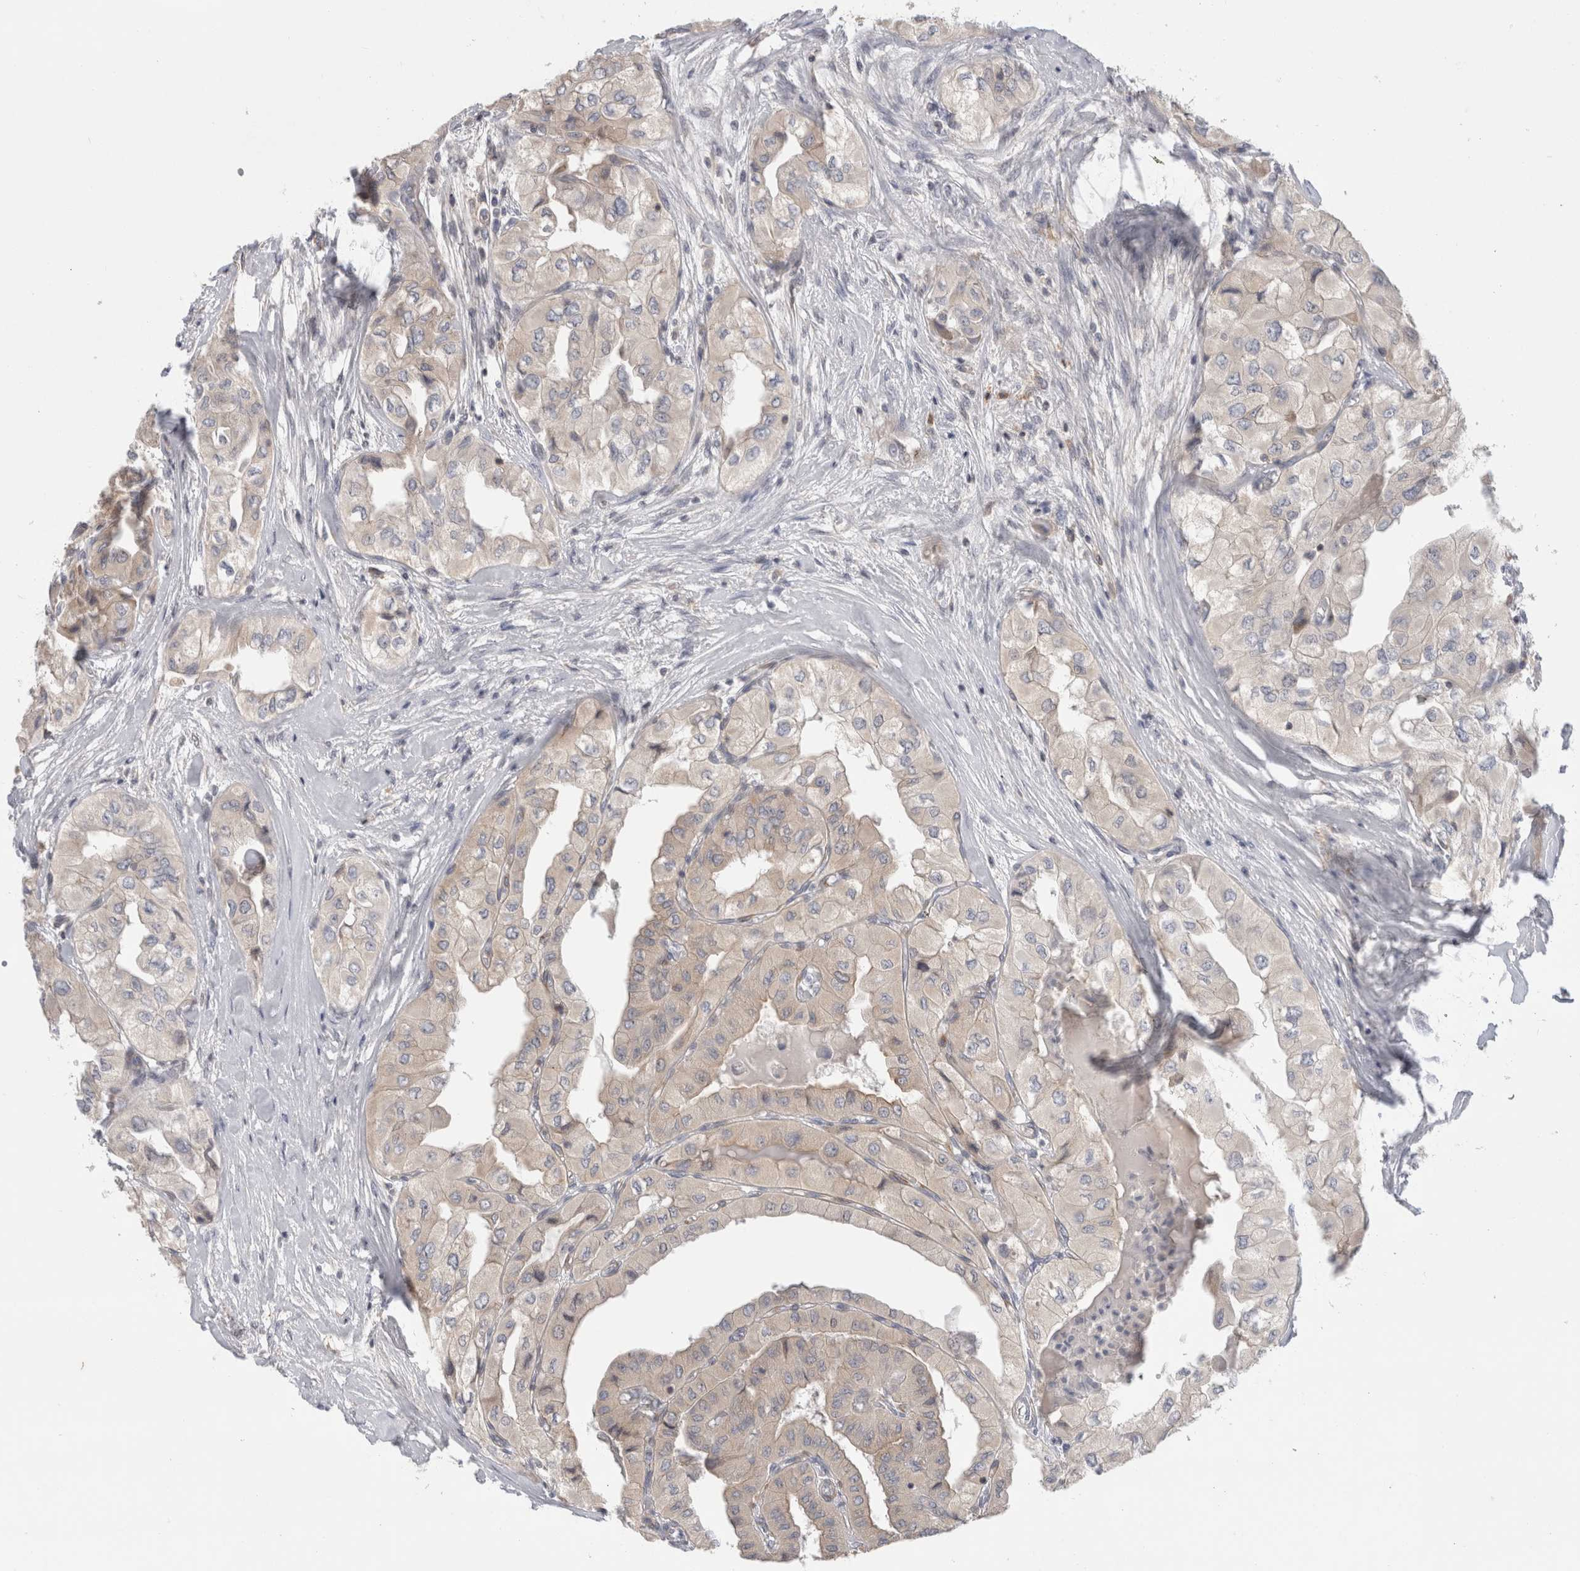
{"staining": {"intensity": "weak", "quantity": "<25%", "location": "cytoplasmic/membranous"}, "tissue": "thyroid cancer", "cell_type": "Tumor cells", "image_type": "cancer", "snomed": [{"axis": "morphology", "description": "Papillary adenocarcinoma, NOS"}, {"axis": "topography", "description": "Thyroid gland"}], "caption": "An immunohistochemistry (IHC) image of papillary adenocarcinoma (thyroid) is shown. There is no staining in tumor cells of papillary adenocarcinoma (thyroid).", "gene": "SYTL5", "patient": {"sex": "female", "age": 59}}